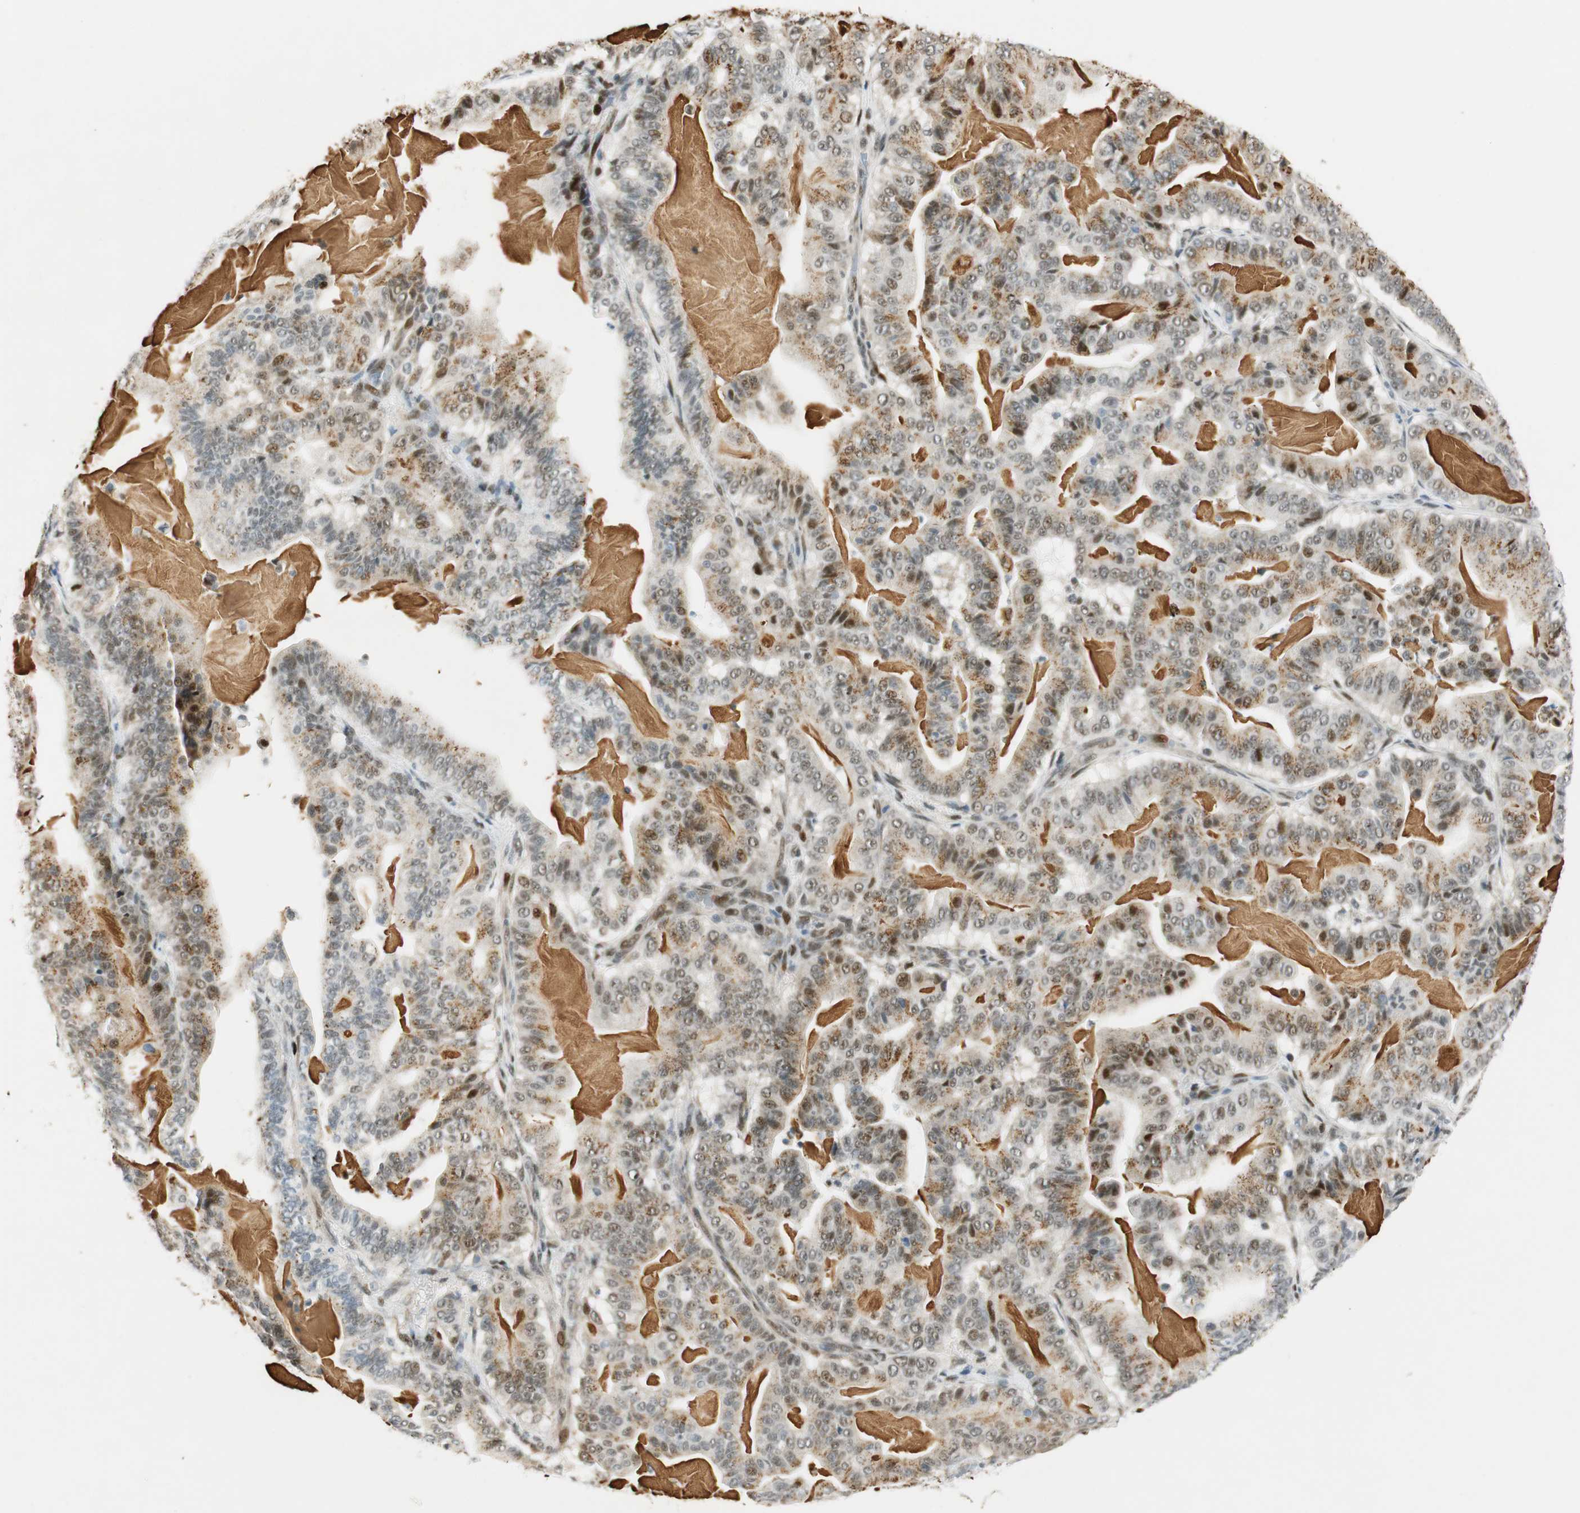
{"staining": {"intensity": "moderate", "quantity": "25%-75%", "location": "cytoplasmic/membranous"}, "tissue": "pancreatic cancer", "cell_type": "Tumor cells", "image_type": "cancer", "snomed": [{"axis": "morphology", "description": "Adenocarcinoma, NOS"}, {"axis": "topography", "description": "Pancreas"}], "caption": "Human pancreatic adenocarcinoma stained with a brown dye shows moderate cytoplasmic/membranous positive expression in approximately 25%-75% of tumor cells.", "gene": "MSX2", "patient": {"sex": "male", "age": 63}}